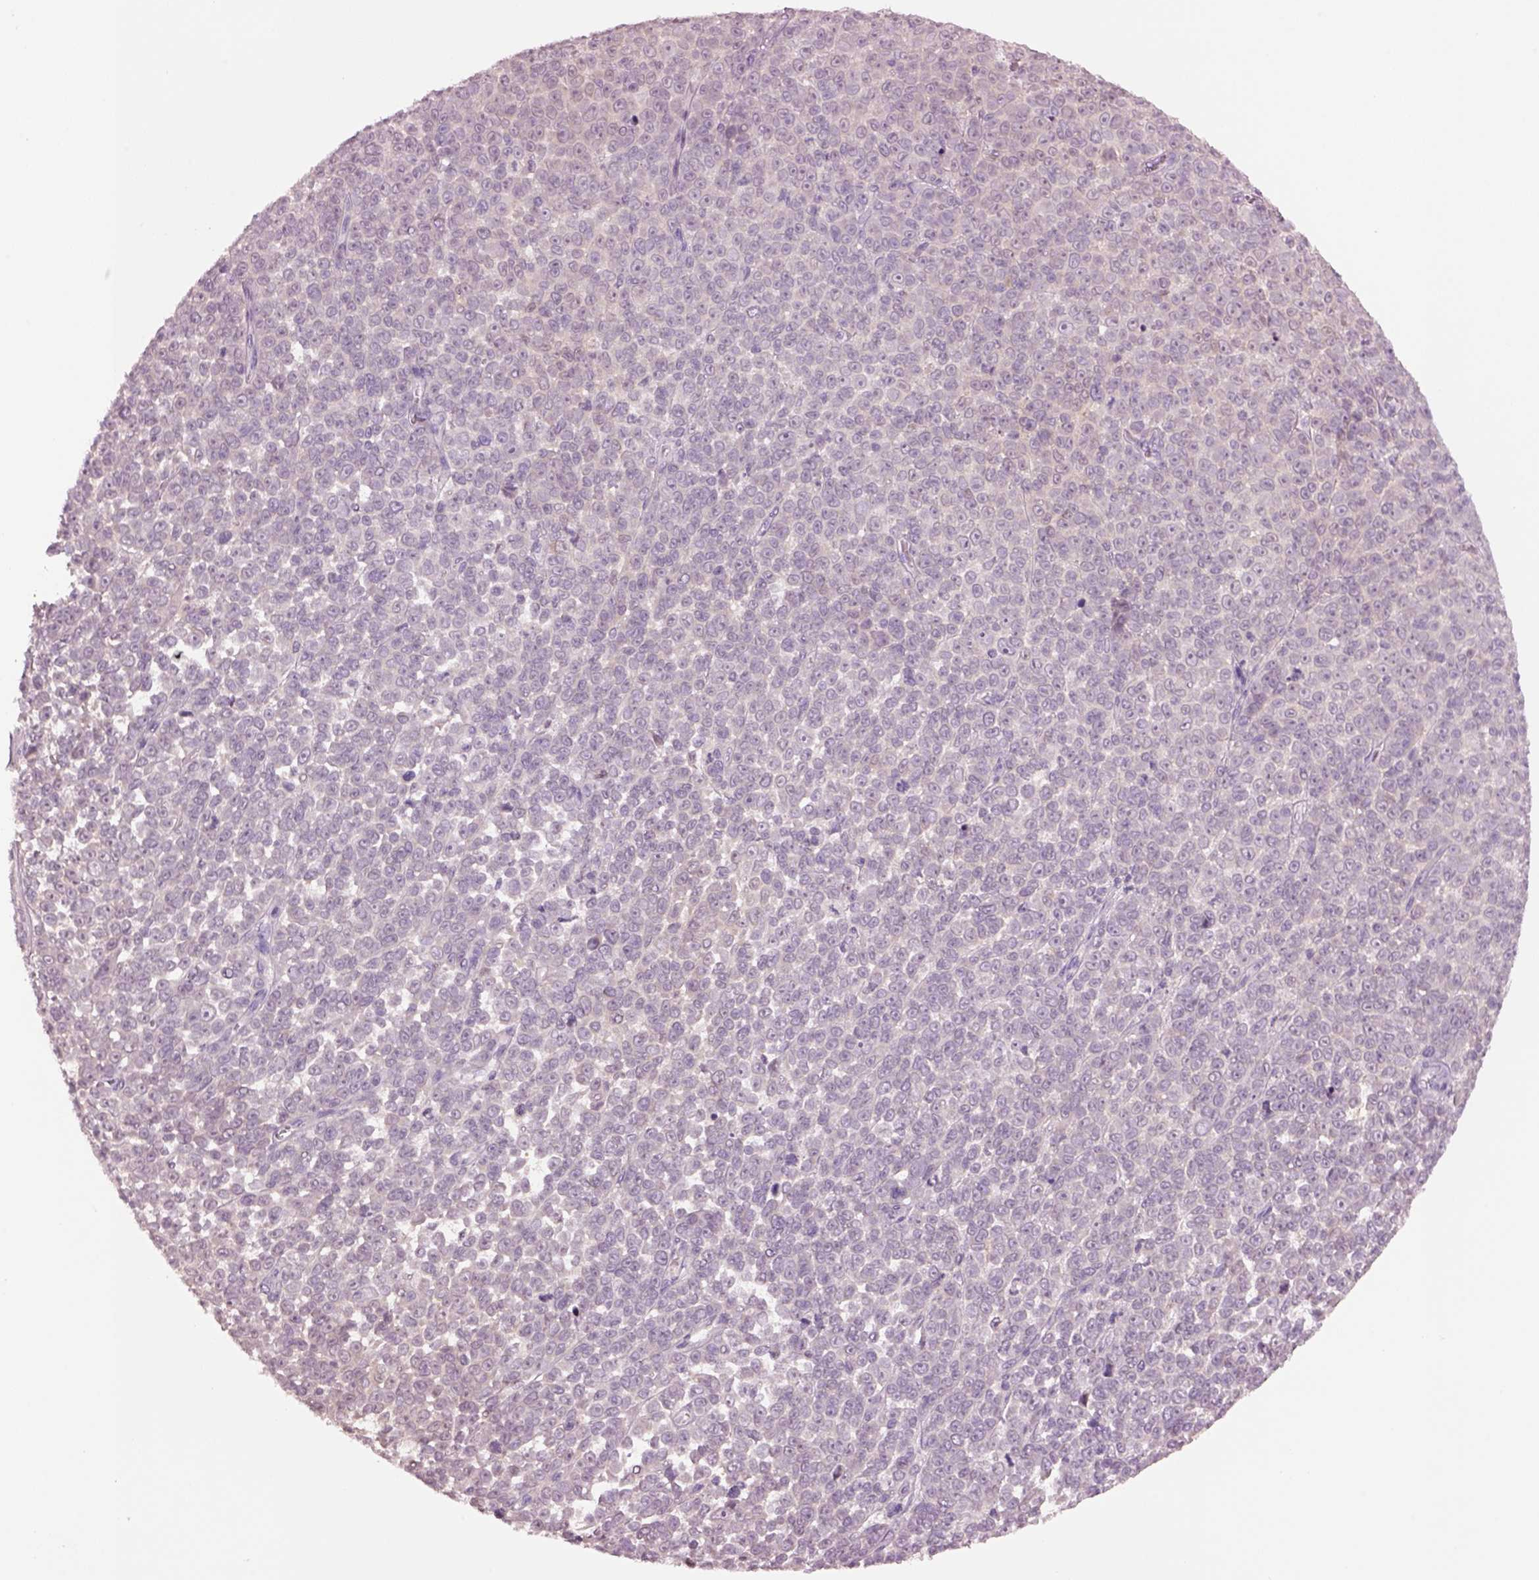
{"staining": {"intensity": "negative", "quantity": "none", "location": "none"}, "tissue": "melanoma", "cell_type": "Tumor cells", "image_type": "cancer", "snomed": [{"axis": "morphology", "description": "Malignant melanoma, NOS"}, {"axis": "topography", "description": "Skin"}], "caption": "Immunohistochemistry (IHC) micrograph of neoplastic tissue: malignant melanoma stained with DAB exhibits no significant protein positivity in tumor cells.", "gene": "CLPSL1", "patient": {"sex": "female", "age": 95}}